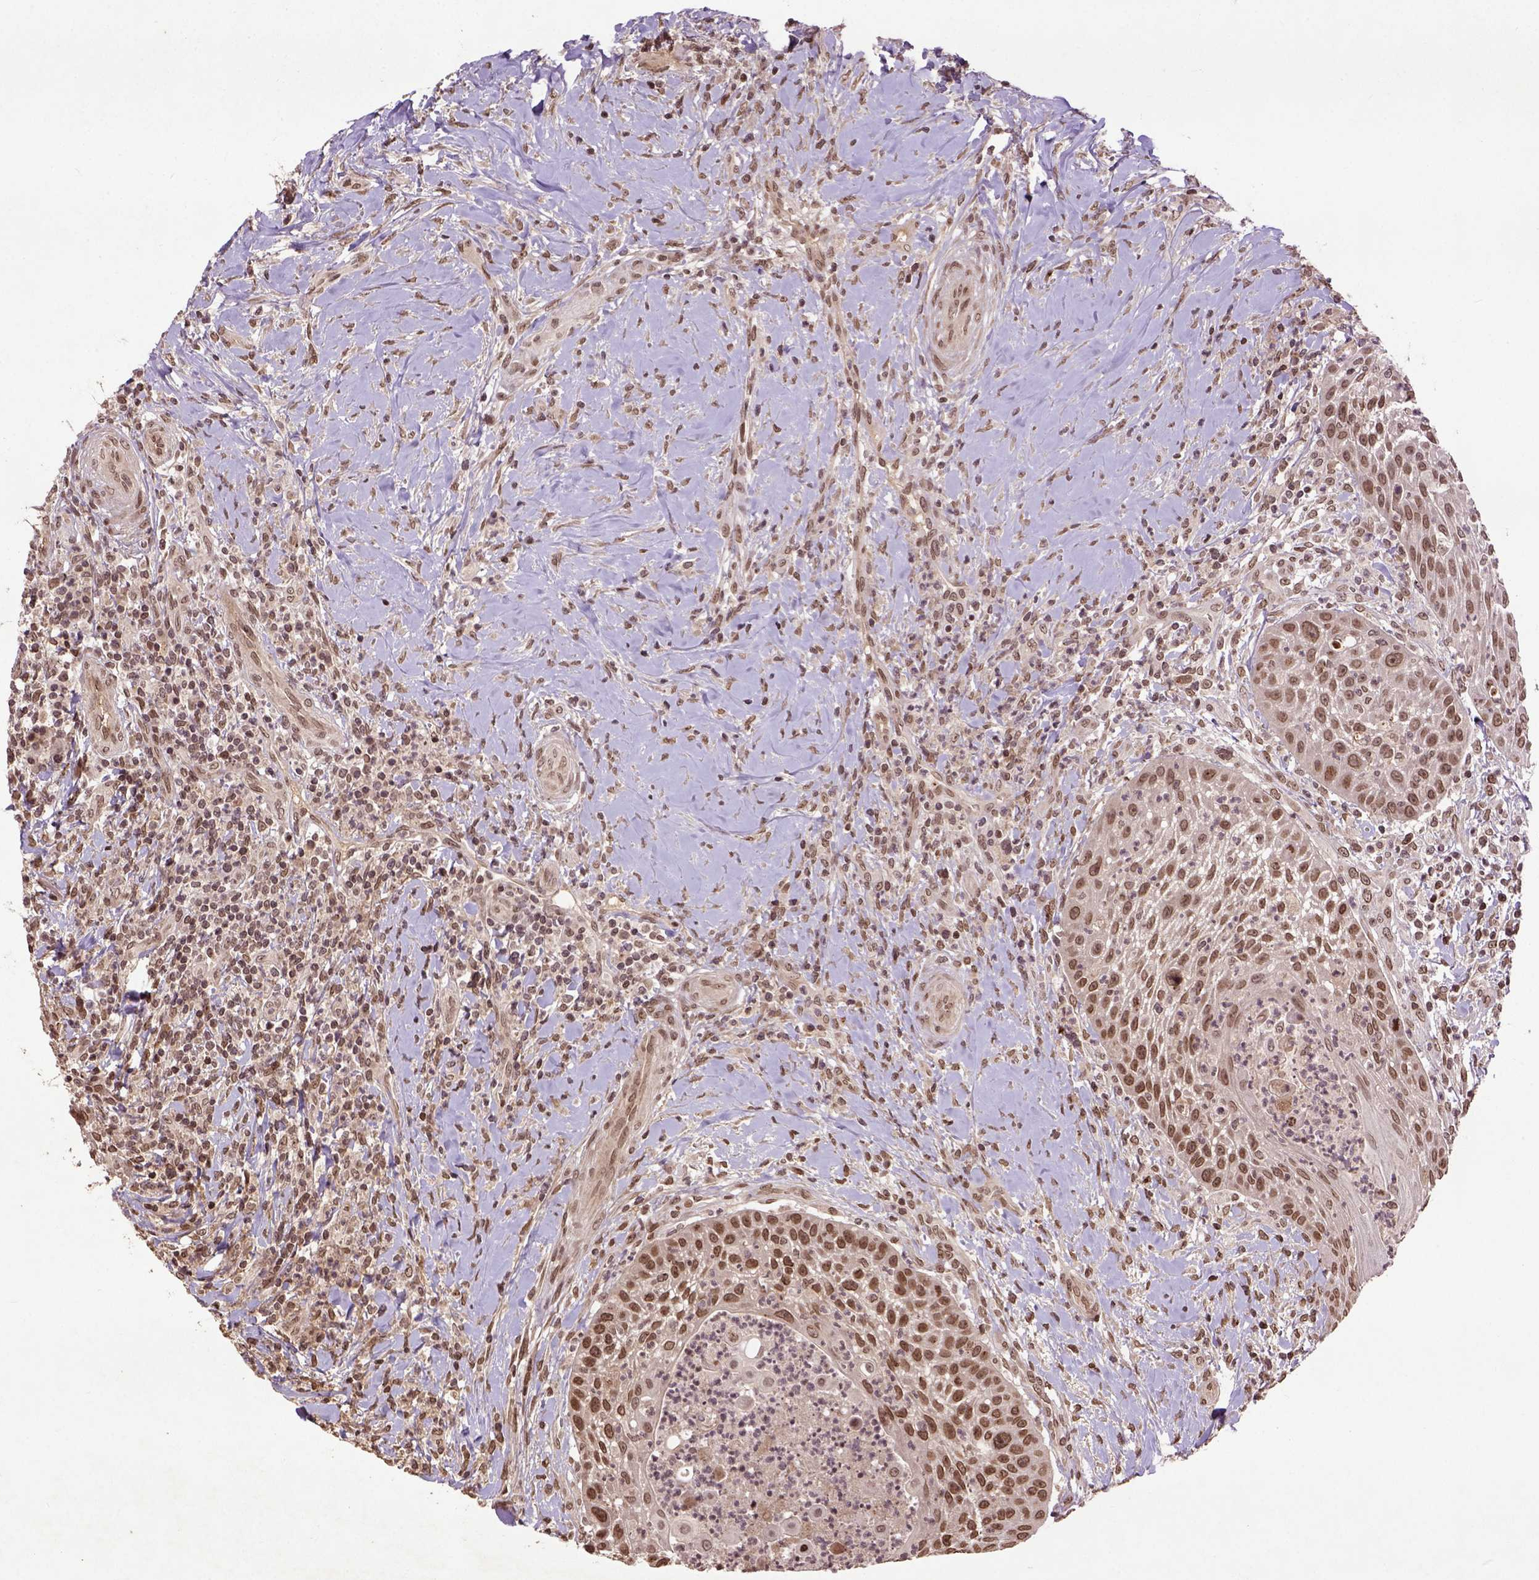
{"staining": {"intensity": "moderate", "quantity": ">75%", "location": "nuclear"}, "tissue": "head and neck cancer", "cell_type": "Tumor cells", "image_type": "cancer", "snomed": [{"axis": "morphology", "description": "Squamous cell carcinoma, NOS"}, {"axis": "topography", "description": "Head-Neck"}], "caption": "The image reveals staining of head and neck cancer, revealing moderate nuclear protein positivity (brown color) within tumor cells. Nuclei are stained in blue.", "gene": "BANF1", "patient": {"sex": "male", "age": 69}}